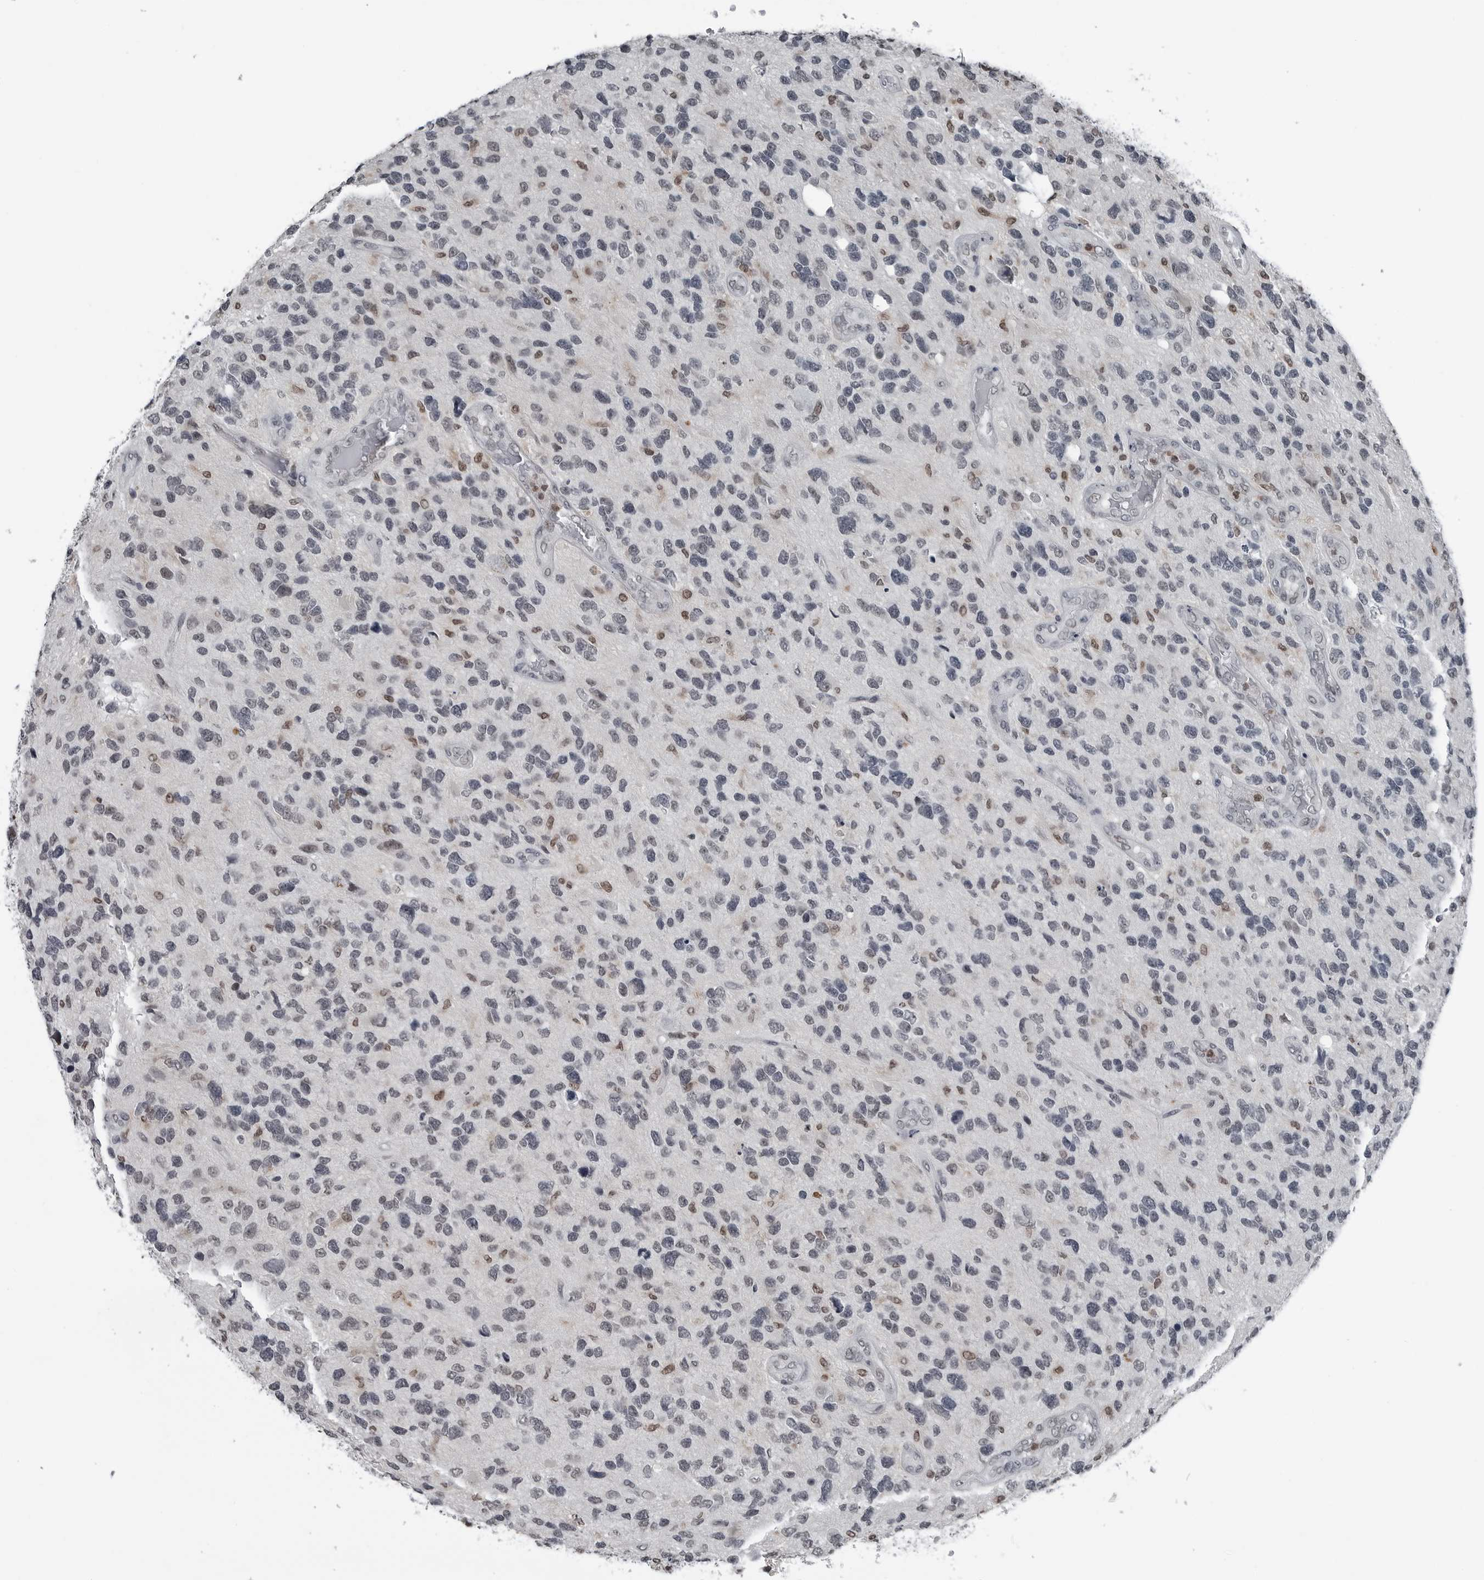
{"staining": {"intensity": "moderate", "quantity": "<25%", "location": "nuclear"}, "tissue": "glioma", "cell_type": "Tumor cells", "image_type": "cancer", "snomed": [{"axis": "morphology", "description": "Glioma, malignant, High grade"}, {"axis": "topography", "description": "Brain"}], "caption": "Immunohistochemical staining of malignant high-grade glioma demonstrates moderate nuclear protein staining in approximately <25% of tumor cells.", "gene": "AKR1A1", "patient": {"sex": "female", "age": 58}}